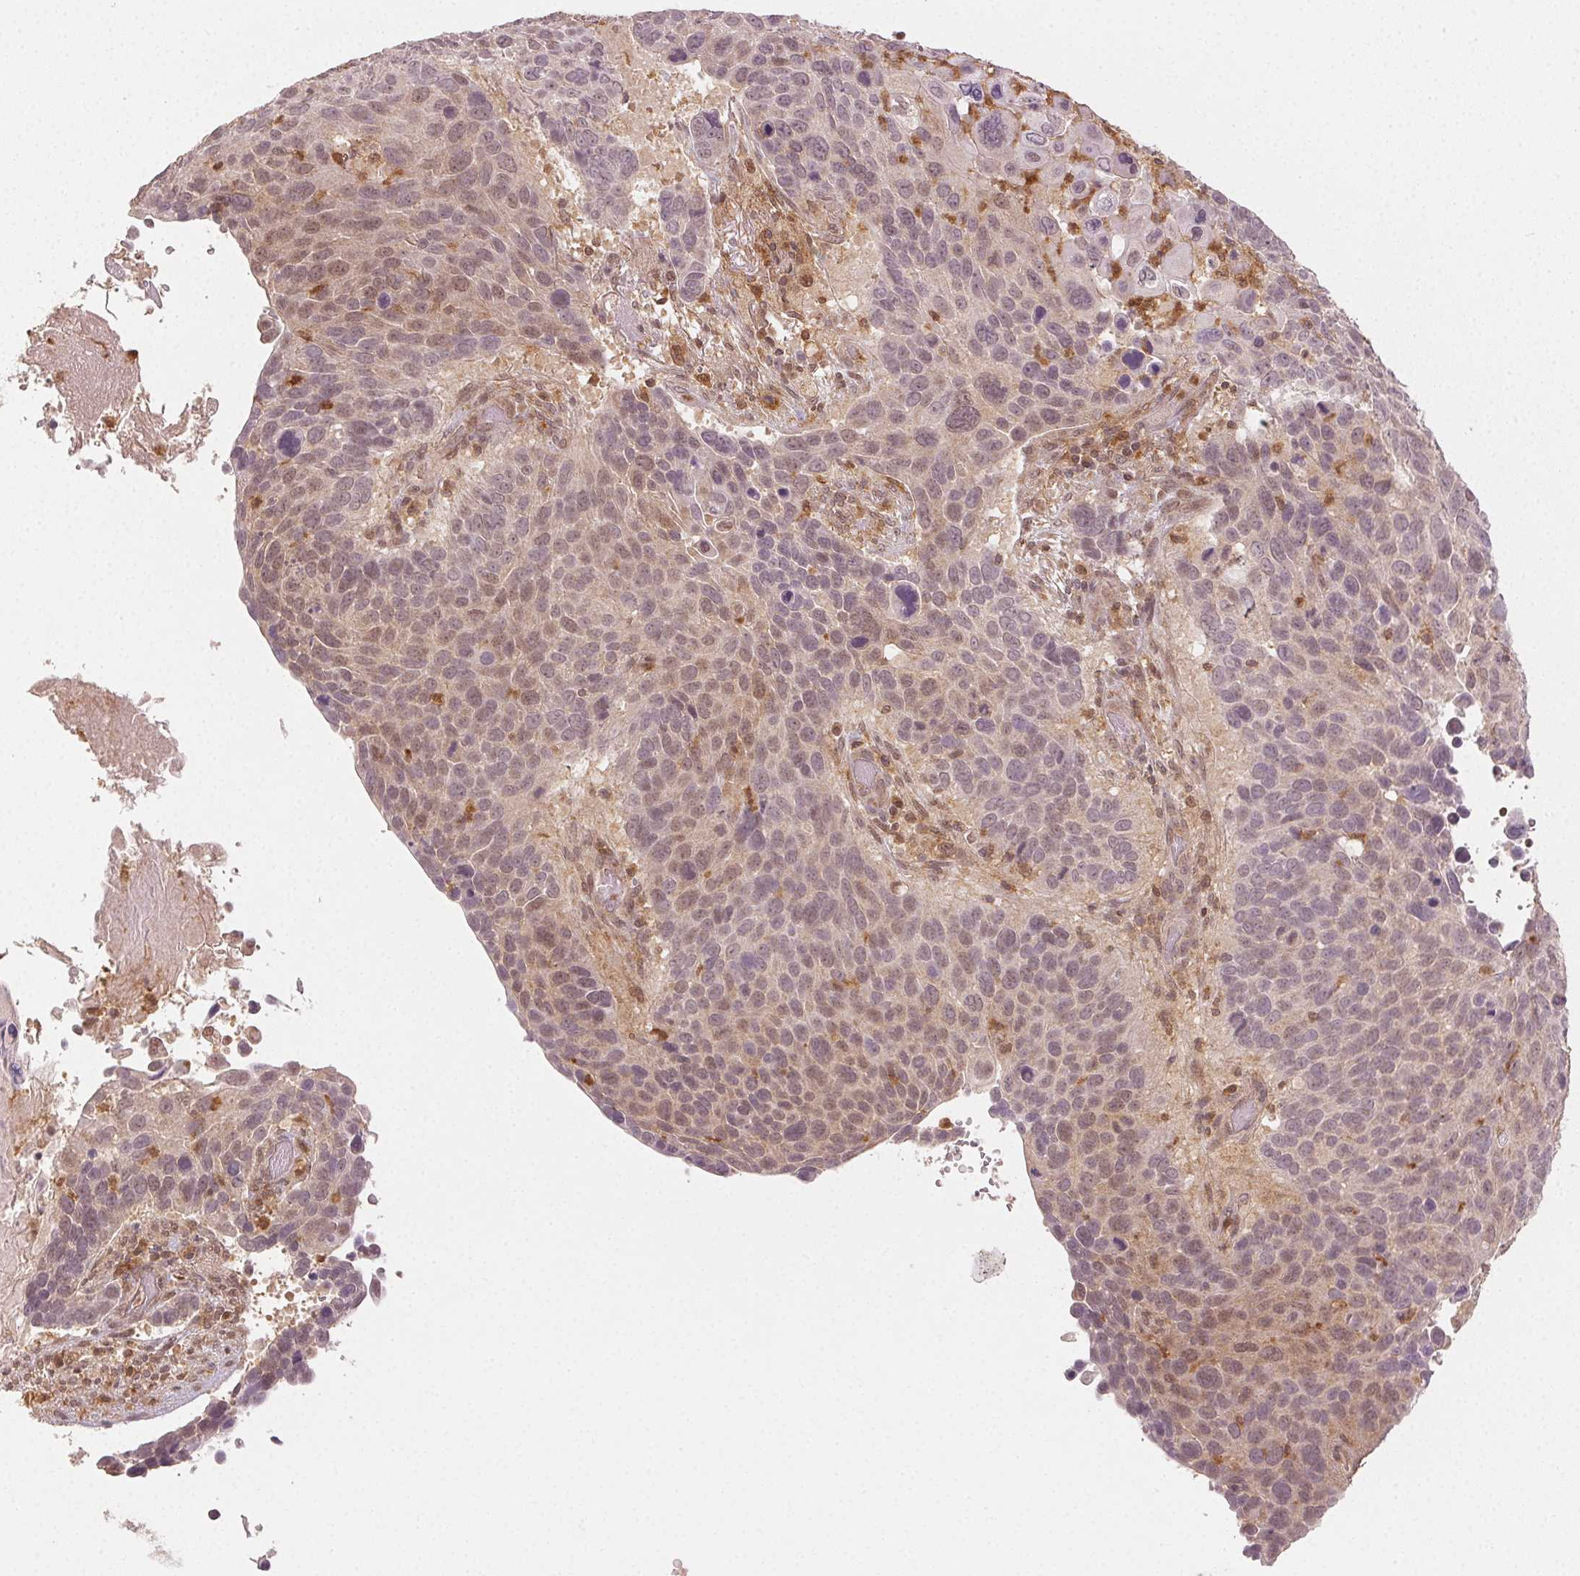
{"staining": {"intensity": "weak", "quantity": "<25%", "location": "nuclear"}, "tissue": "lung cancer", "cell_type": "Tumor cells", "image_type": "cancer", "snomed": [{"axis": "morphology", "description": "Squamous cell carcinoma, NOS"}, {"axis": "topography", "description": "Lung"}], "caption": "An immunohistochemistry image of lung squamous cell carcinoma is shown. There is no staining in tumor cells of lung squamous cell carcinoma. (DAB immunohistochemistry (IHC) visualized using brightfield microscopy, high magnification).", "gene": "MAPK14", "patient": {"sex": "male", "age": 68}}